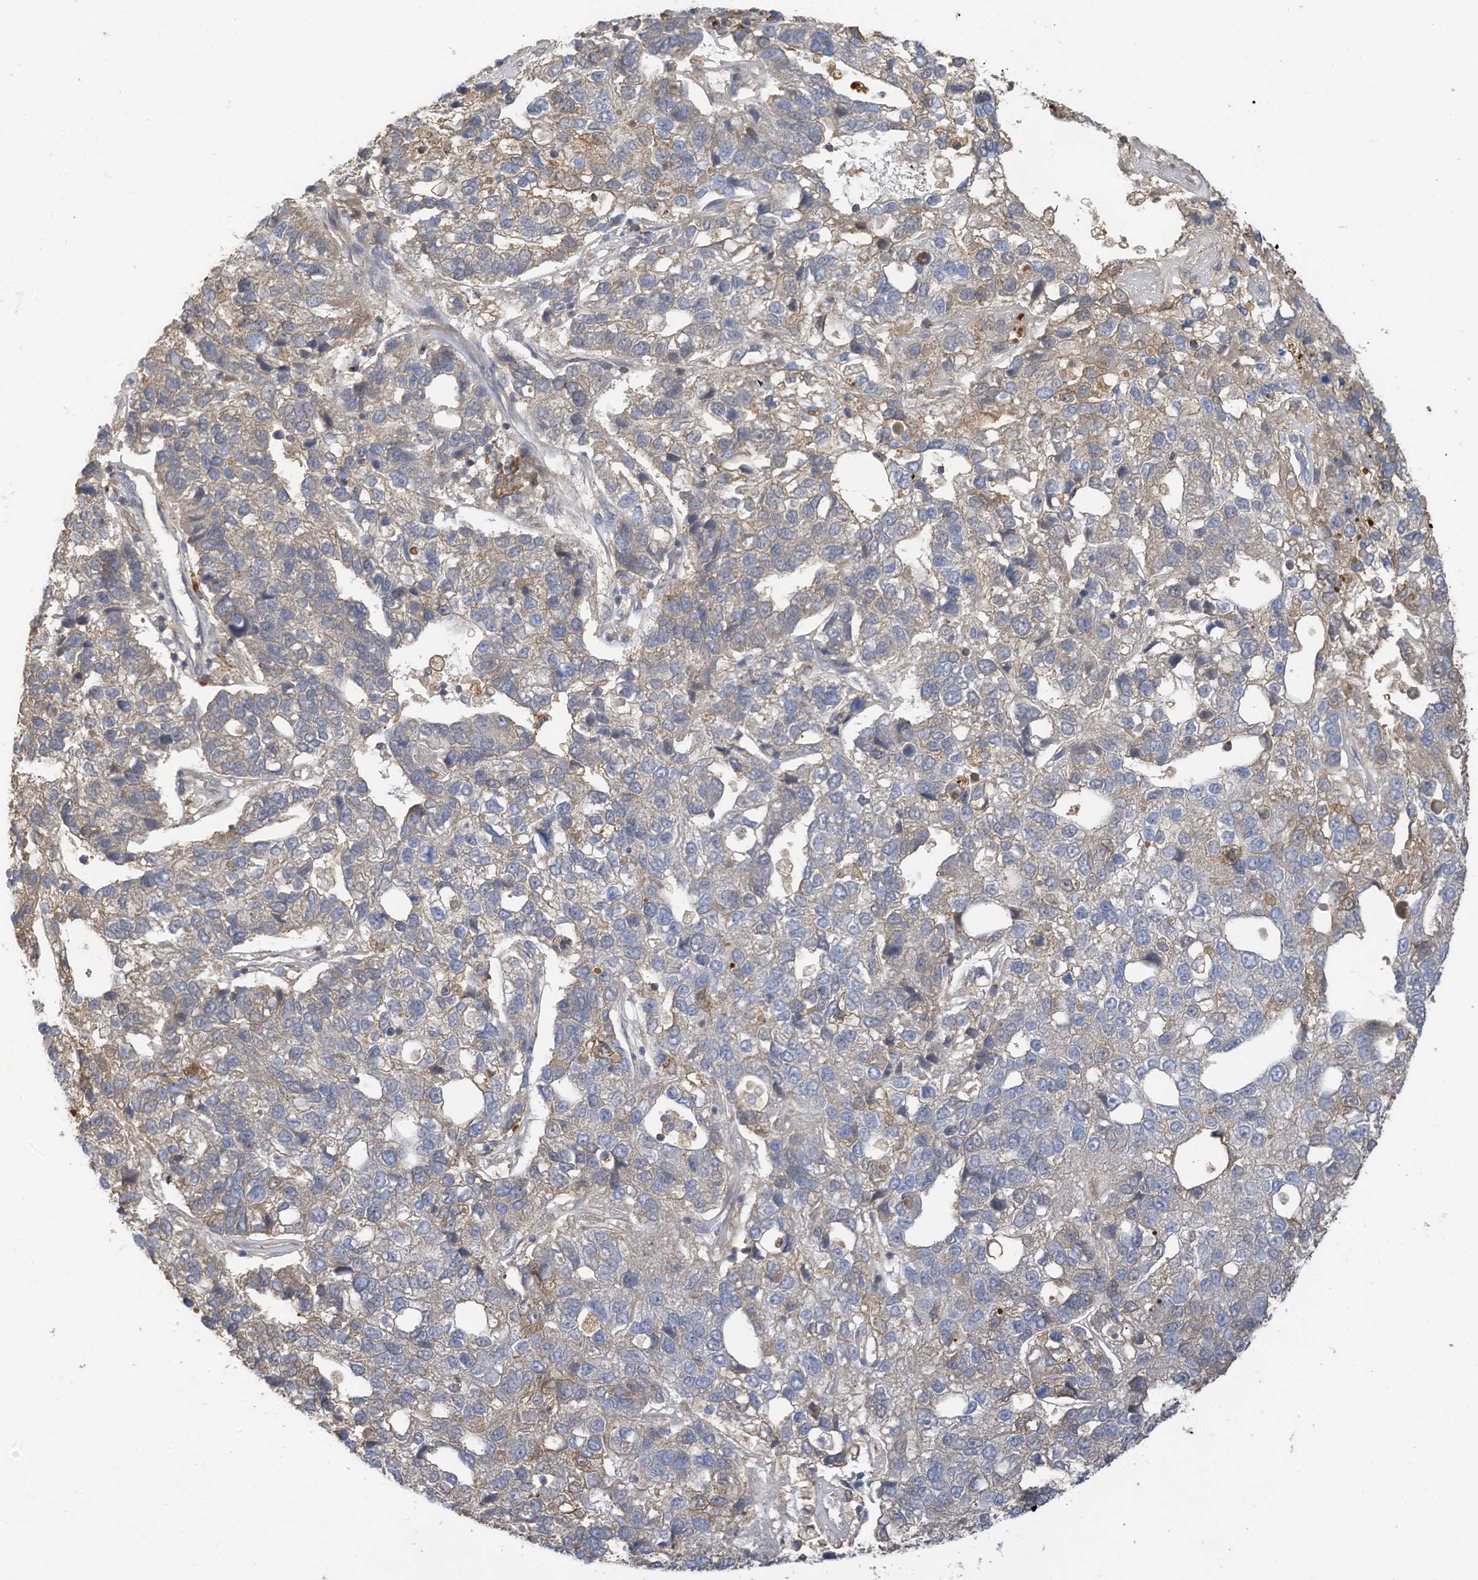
{"staining": {"intensity": "negative", "quantity": "none", "location": "none"}, "tissue": "pancreatic cancer", "cell_type": "Tumor cells", "image_type": "cancer", "snomed": [{"axis": "morphology", "description": "Adenocarcinoma, NOS"}, {"axis": "topography", "description": "Pancreas"}], "caption": "Tumor cells are negative for brown protein staining in pancreatic cancer (adenocarcinoma).", "gene": "SLFN14", "patient": {"sex": "female", "age": 61}}